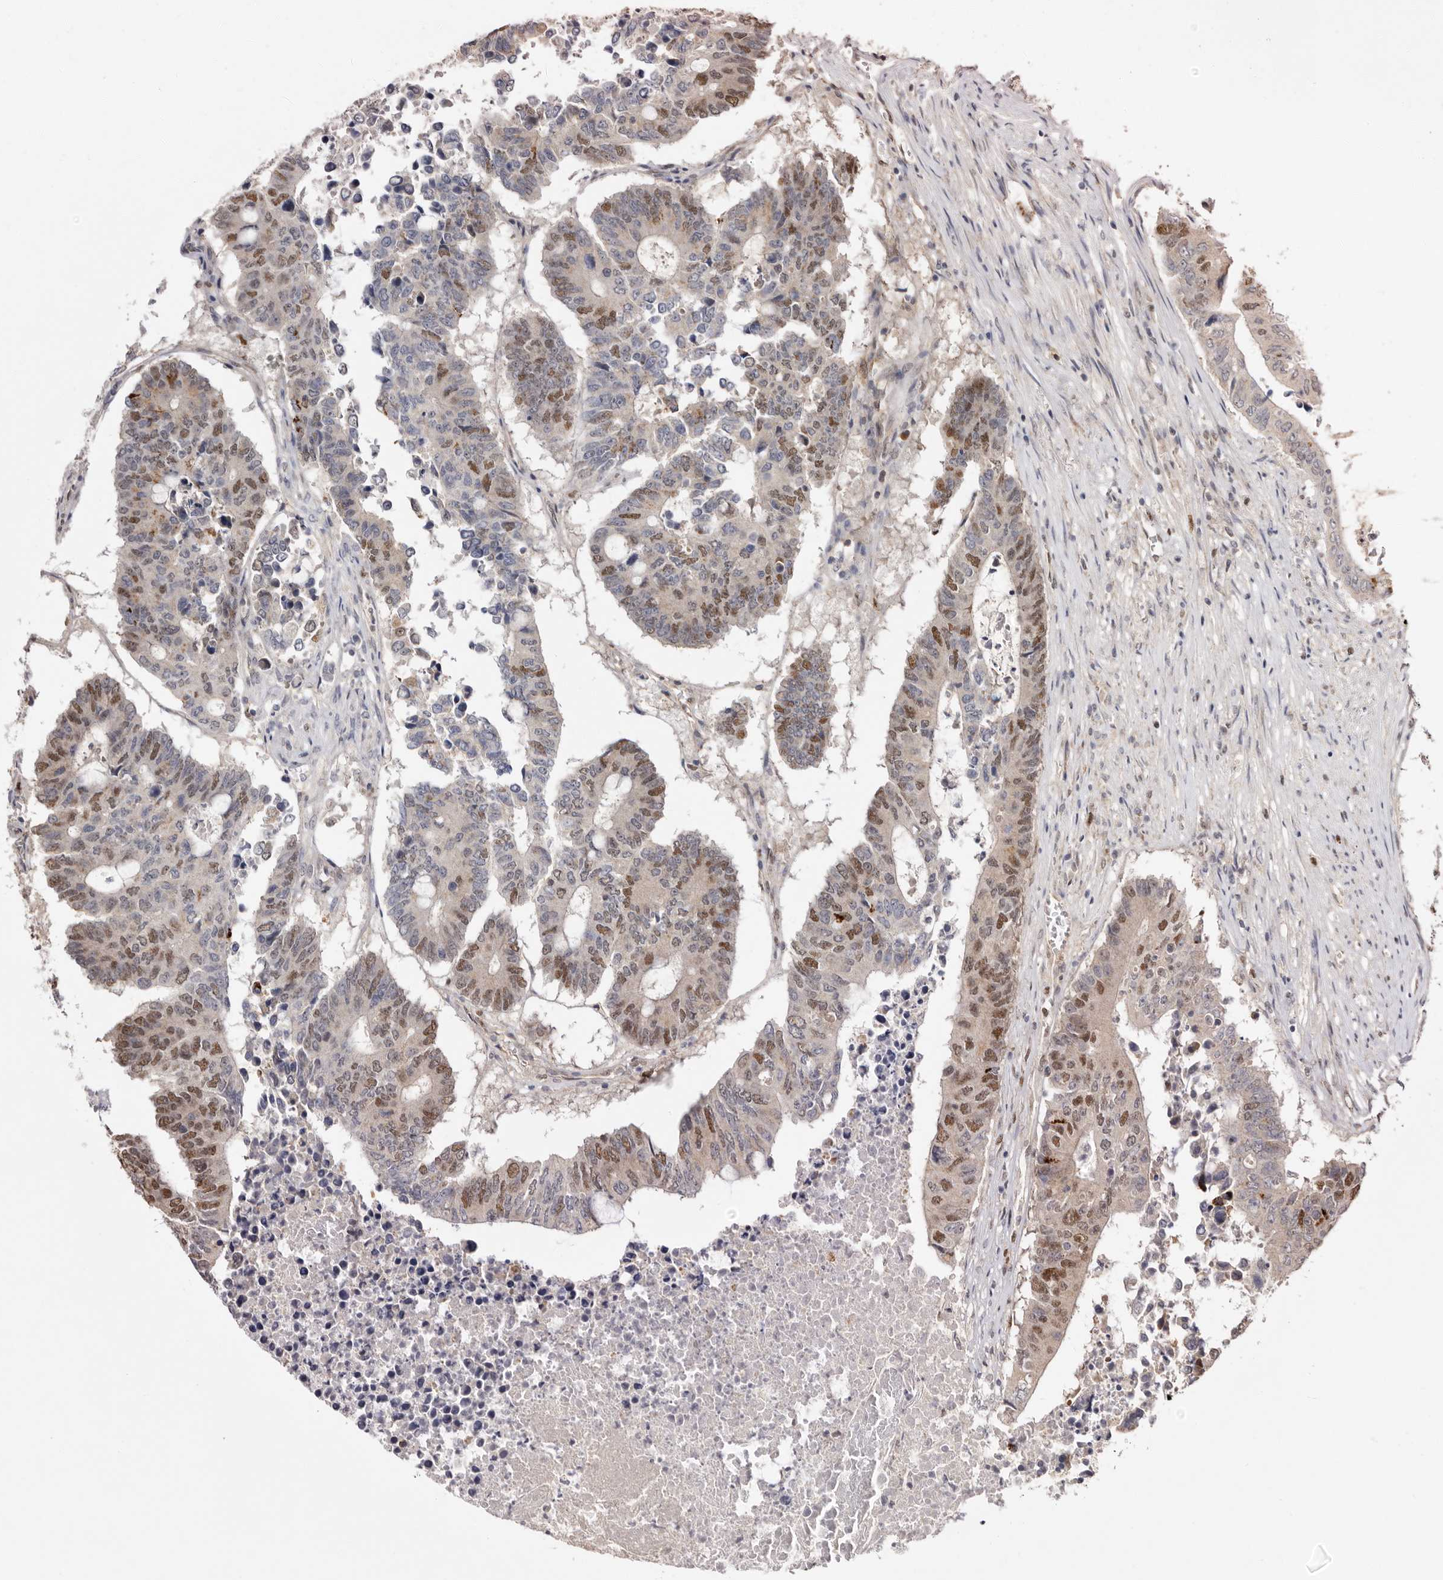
{"staining": {"intensity": "moderate", "quantity": "25%-75%", "location": "nuclear"}, "tissue": "colorectal cancer", "cell_type": "Tumor cells", "image_type": "cancer", "snomed": [{"axis": "morphology", "description": "Adenocarcinoma, NOS"}, {"axis": "topography", "description": "Colon"}], "caption": "DAB (3,3'-diaminobenzidine) immunohistochemical staining of human colorectal cancer shows moderate nuclear protein staining in about 25%-75% of tumor cells. (DAB (3,3'-diaminobenzidine) IHC with brightfield microscopy, high magnification).", "gene": "NOTCH1", "patient": {"sex": "male", "age": 87}}